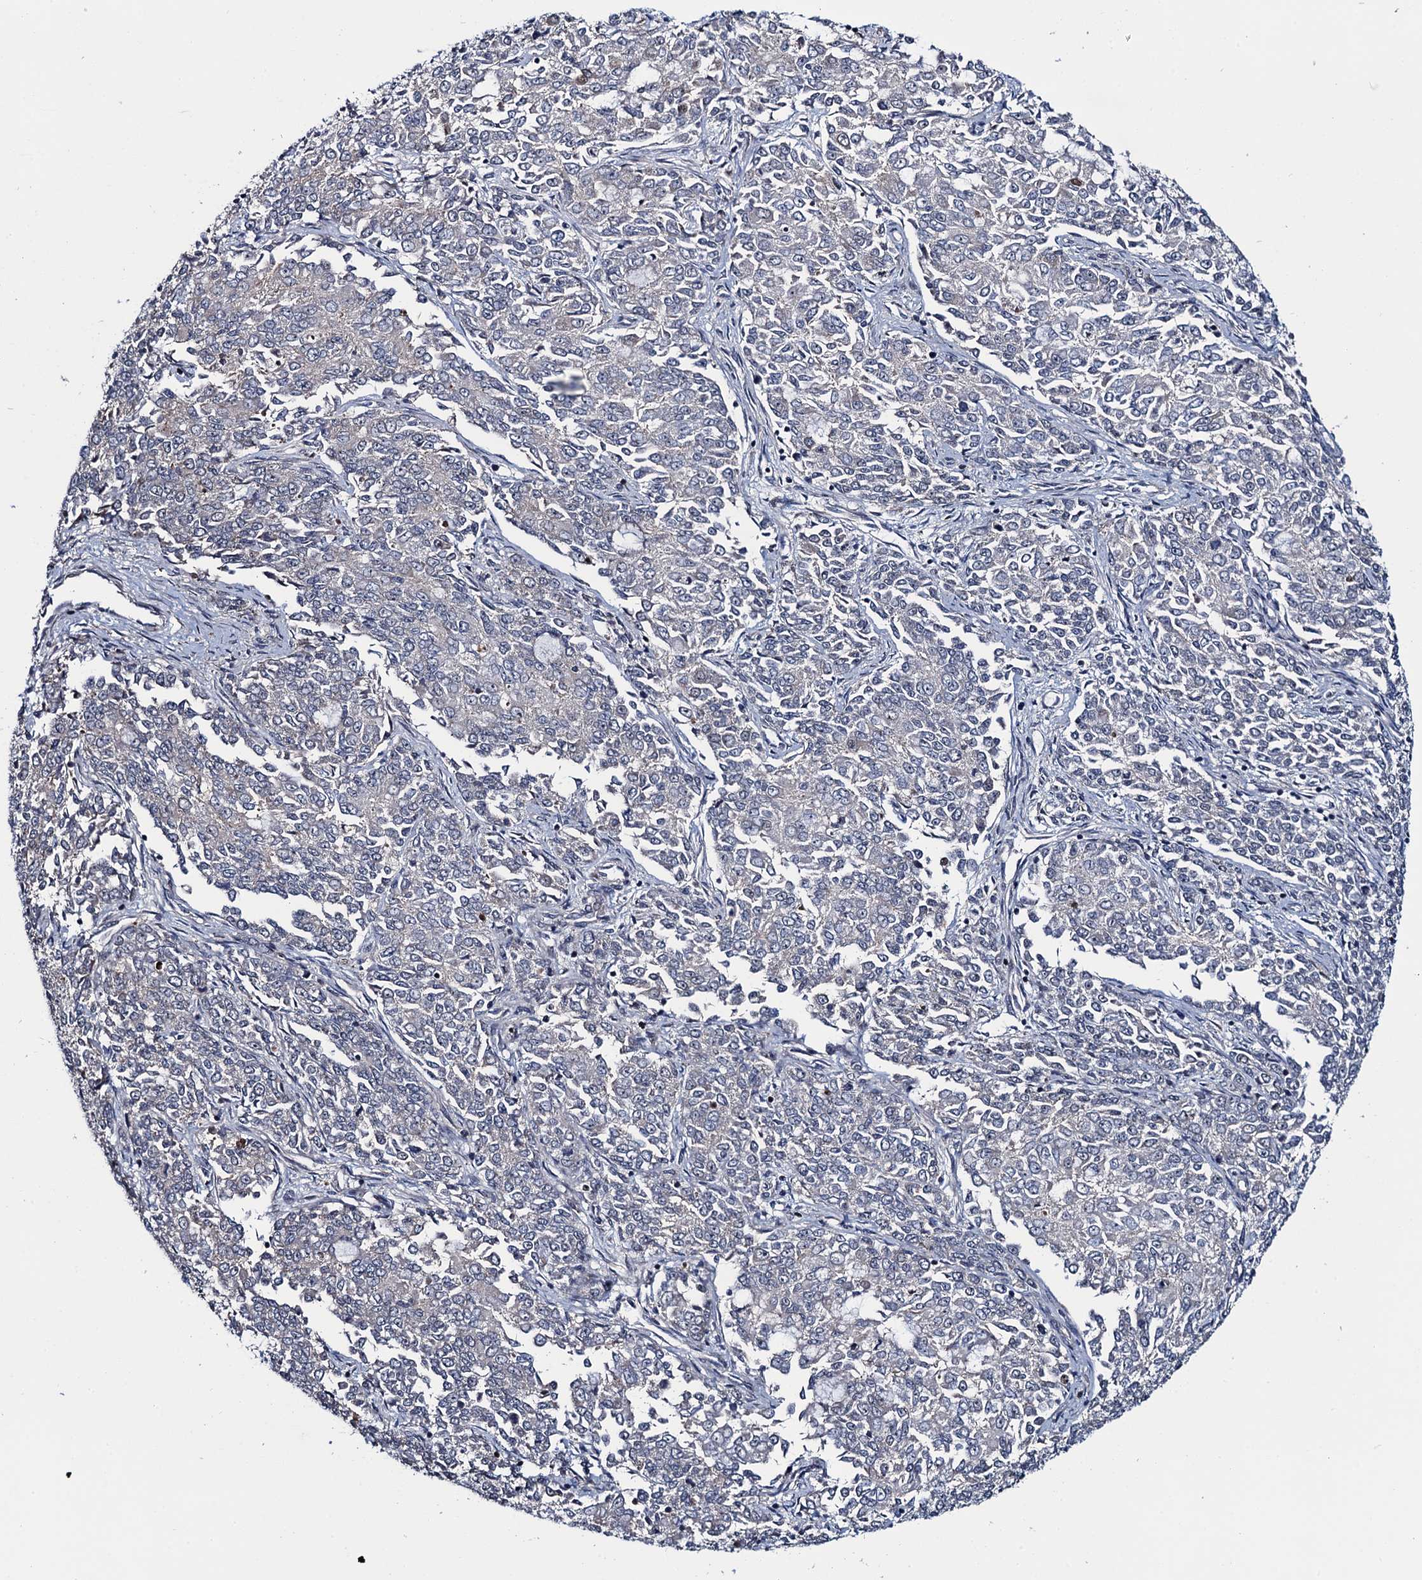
{"staining": {"intensity": "negative", "quantity": "none", "location": "none"}, "tissue": "endometrial cancer", "cell_type": "Tumor cells", "image_type": "cancer", "snomed": [{"axis": "morphology", "description": "Adenocarcinoma, NOS"}, {"axis": "topography", "description": "Endometrium"}], "caption": "Immunohistochemistry of human endometrial adenocarcinoma exhibits no expression in tumor cells.", "gene": "CCDC102A", "patient": {"sex": "female", "age": 50}}